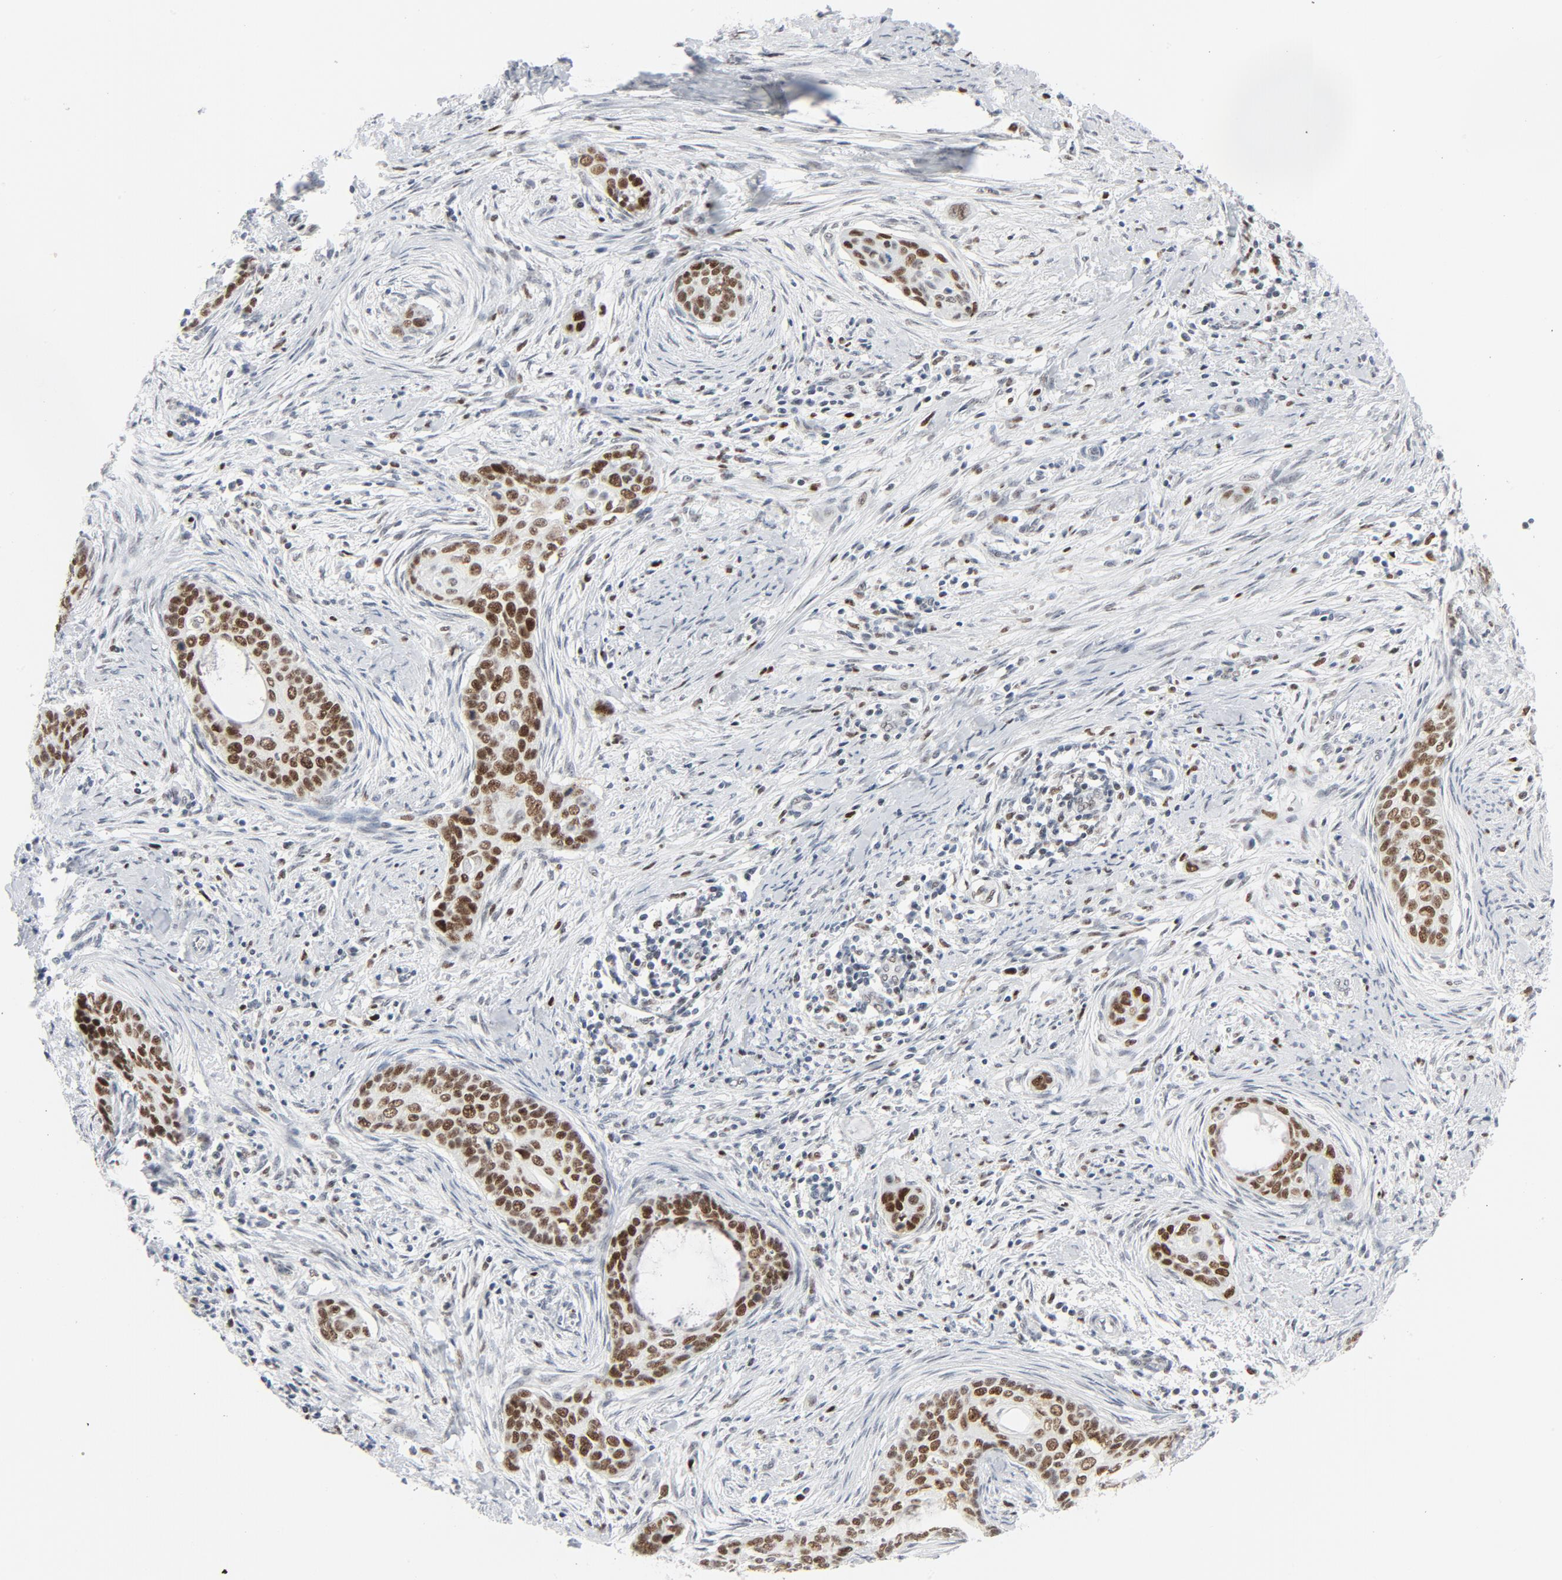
{"staining": {"intensity": "moderate", "quantity": ">75%", "location": "nuclear"}, "tissue": "cervical cancer", "cell_type": "Tumor cells", "image_type": "cancer", "snomed": [{"axis": "morphology", "description": "Squamous cell carcinoma, NOS"}, {"axis": "topography", "description": "Cervix"}], "caption": "Cervical squamous cell carcinoma was stained to show a protein in brown. There is medium levels of moderate nuclear positivity in about >75% of tumor cells.", "gene": "POLD1", "patient": {"sex": "female", "age": 33}}